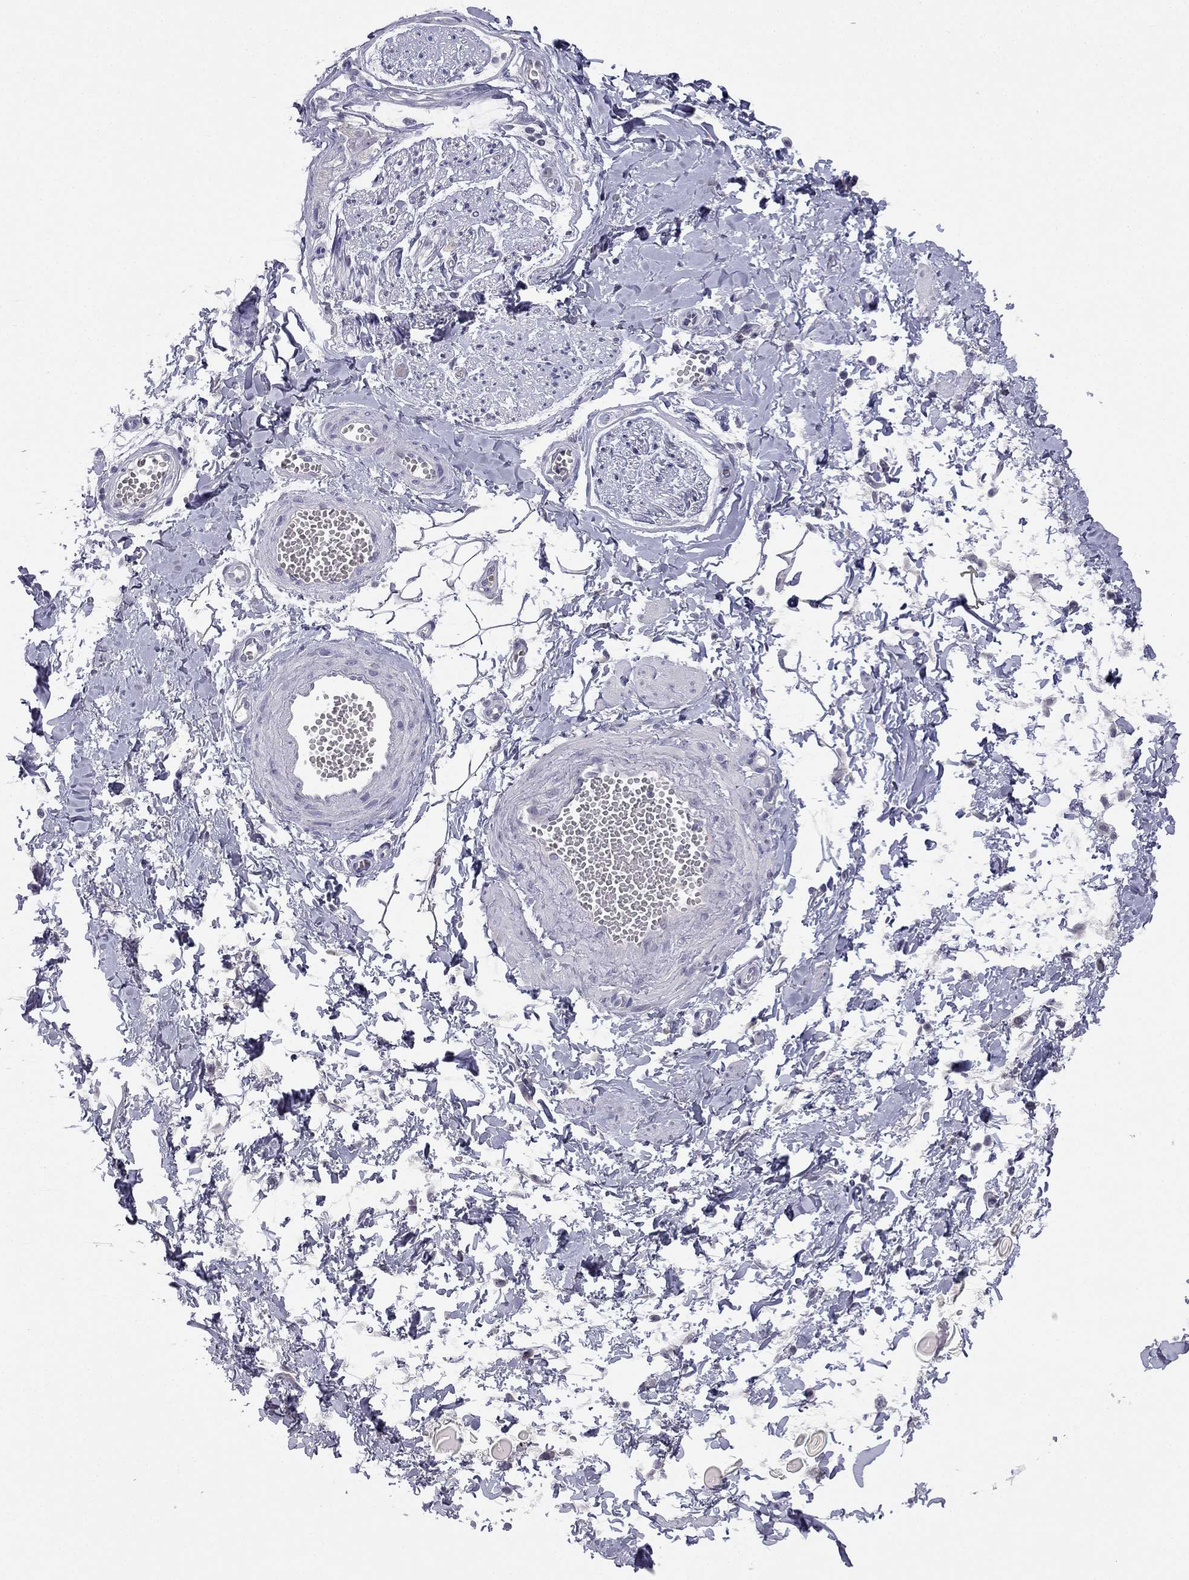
{"staining": {"intensity": "negative", "quantity": "none", "location": "none"}, "tissue": "adipose tissue", "cell_type": "Adipocytes", "image_type": "normal", "snomed": [{"axis": "morphology", "description": "Normal tissue, NOS"}, {"axis": "topography", "description": "Smooth muscle"}, {"axis": "topography", "description": "Peripheral nerve tissue"}], "caption": "IHC micrograph of benign adipose tissue: adipose tissue stained with DAB (3,3'-diaminobenzidine) reveals no significant protein expression in adipocytes.", "gene": "C16orf89", "patient": {"sex": "male", "age": 22}}